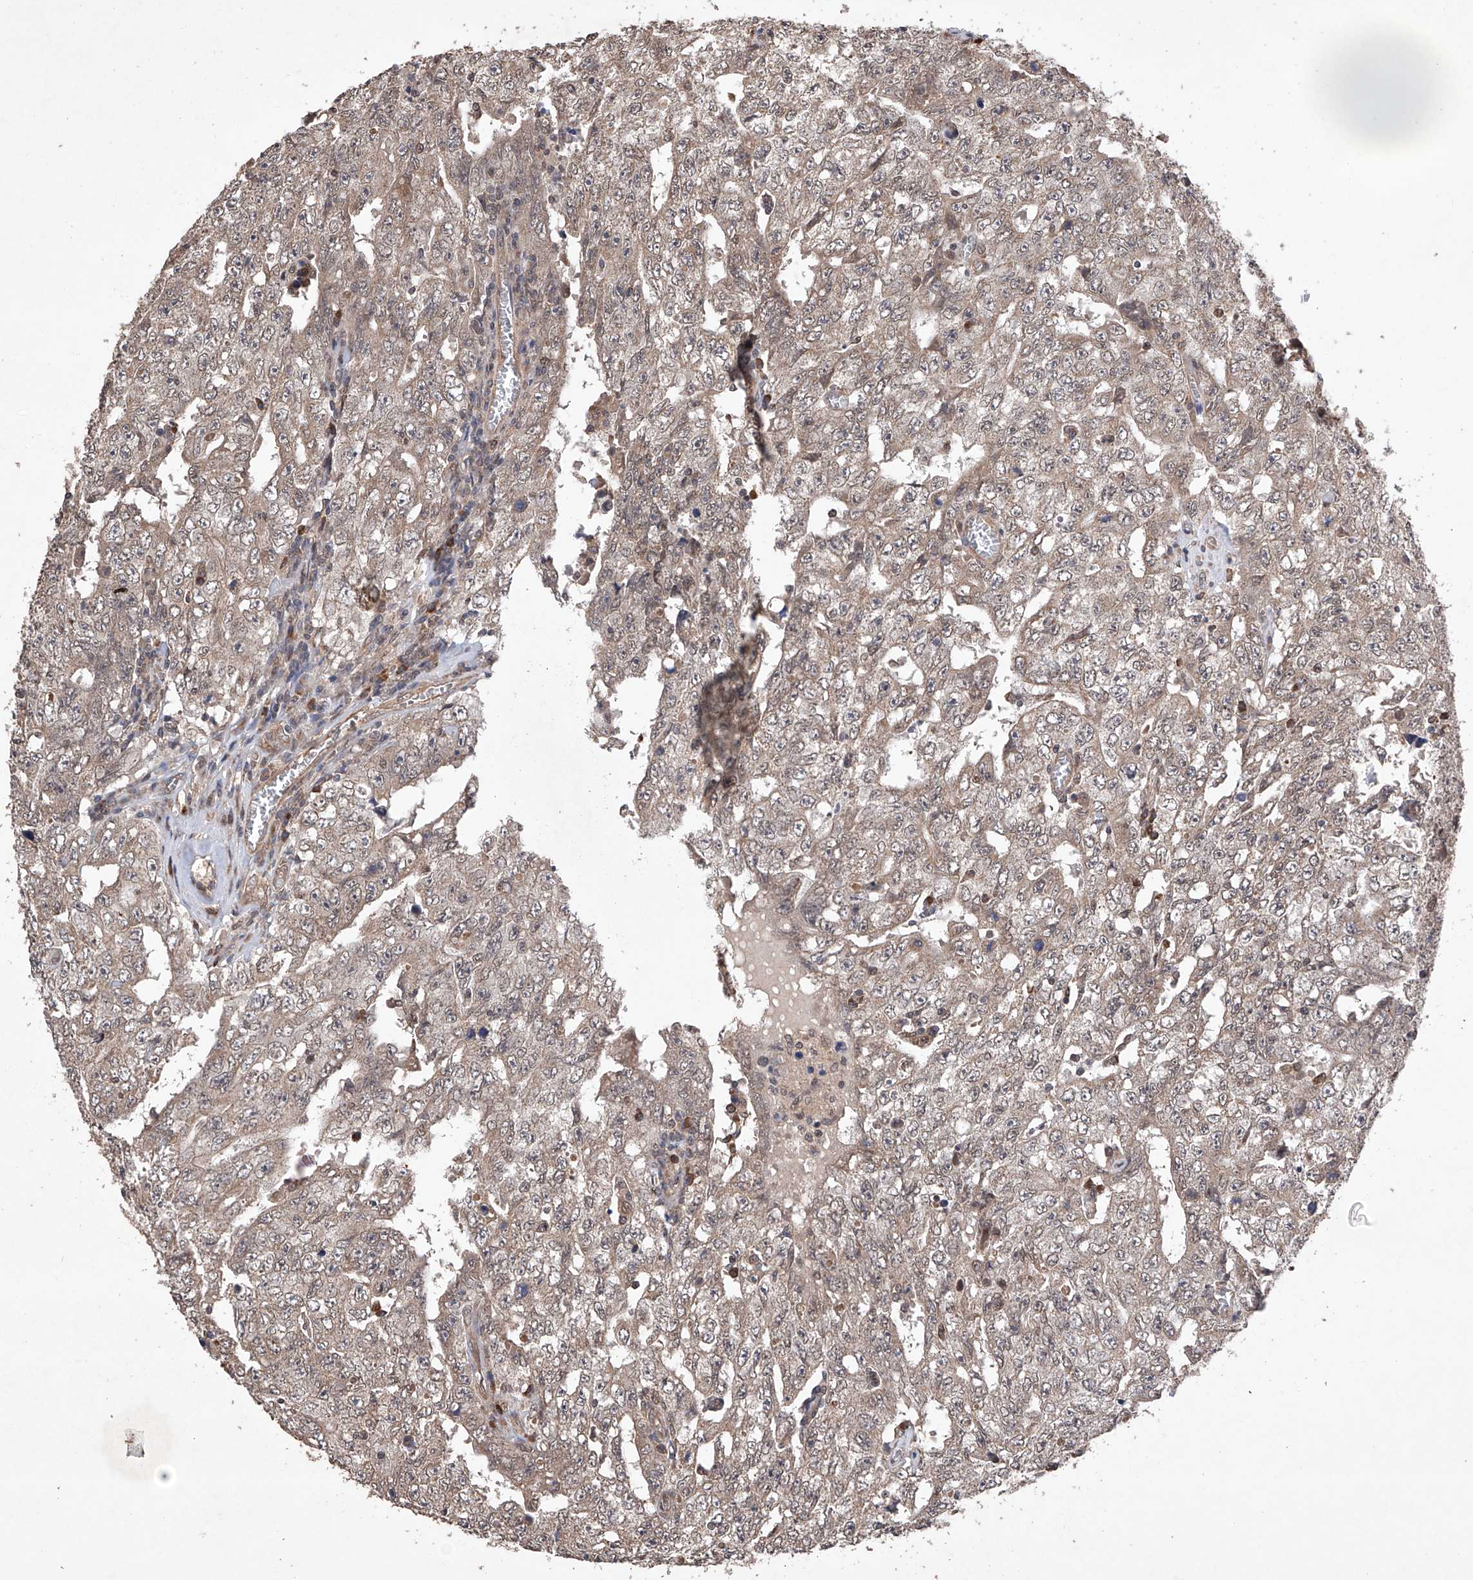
{"staining": {"intensity": "weak", "quantity": ">75%", "location": "cytoplasmic/membranous"}, "tissue": "testis cancer", "cell_type": "Tumor cells", "image_type": "cancer", "snomed": [{"axis": "morphology", "description": "Carcinoma, Embryonal, NOS"}, {"axis": "topography", "description": "Testis"}], "caption": "Testis cancer (embryonal carcinoma) stained with DAB (3,3'-diaminobenzidine) IHC displays low levels of weak cytoplasmic/membranous positivity in about >75% of tumor cells. (DAB (3,3'-diaminobenzidine) IHC, brown staining for protein, blue staining for nuclei).", "gene": "LURAP1", "patient": {"sex": "male", "age": 26}}